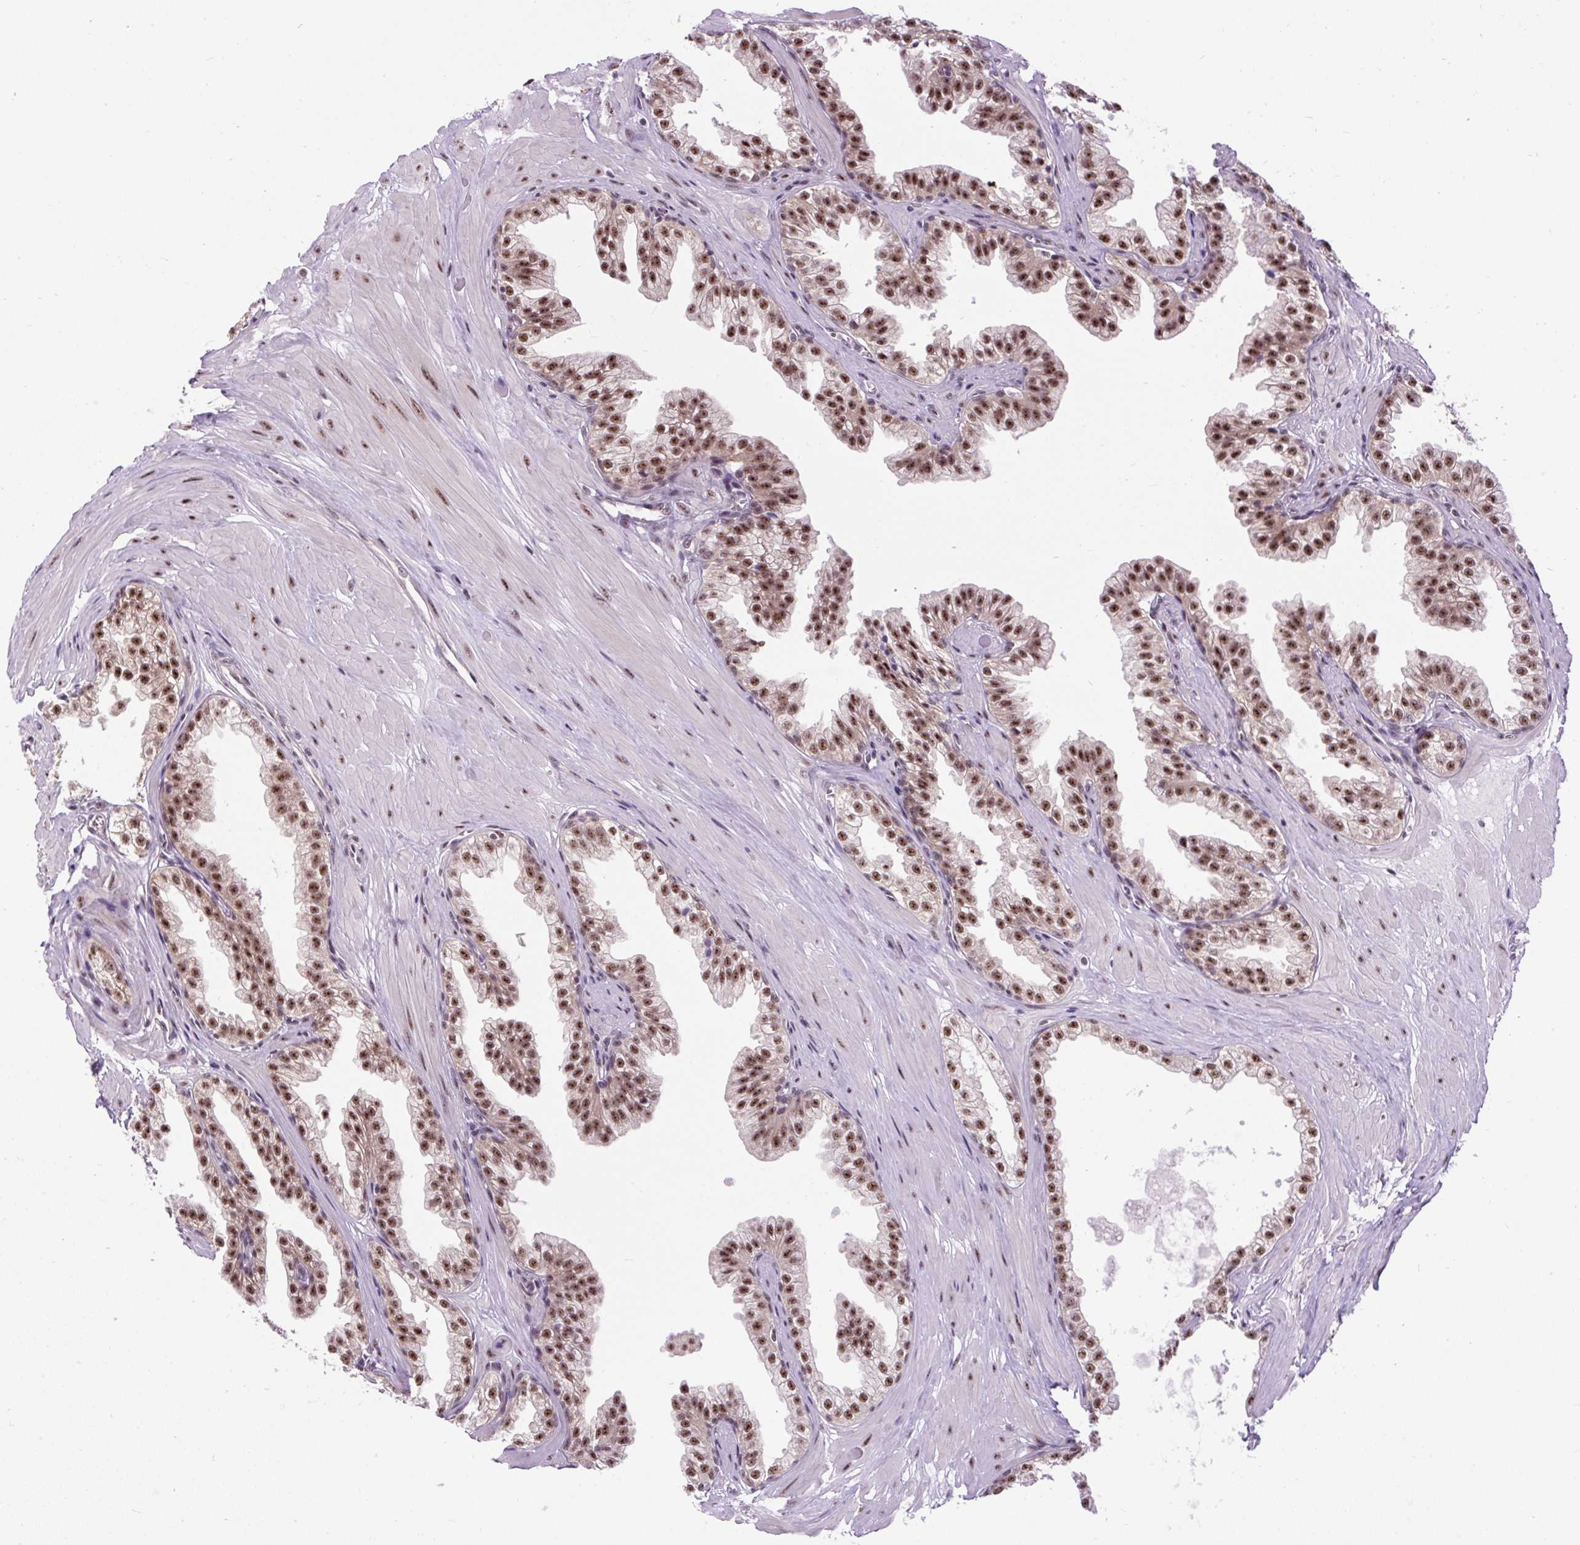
{"staining": {"intensity": "strong", "quantity": ">75%", "location": "nuclear"}, "tissue": "prostate", "cell_type": "Glandular cells", "image_type": "normal", "snomed": [{"axis": "morphology", "description": "Normal tissue, NOS"}, {"axis": "topography", "description": "Prostate"}, {"axis": "topography", "description": "Peripheral nerve tissue"}], "caption": "The immunohistochemical stain highlights strong nuclear expression in glandular cells of benign prostate. Ihc stains the protein of interest in brown and the nuclei are stained blue.", "gene": "SMC5", "patient": {"sex": "male", "age": 55}}